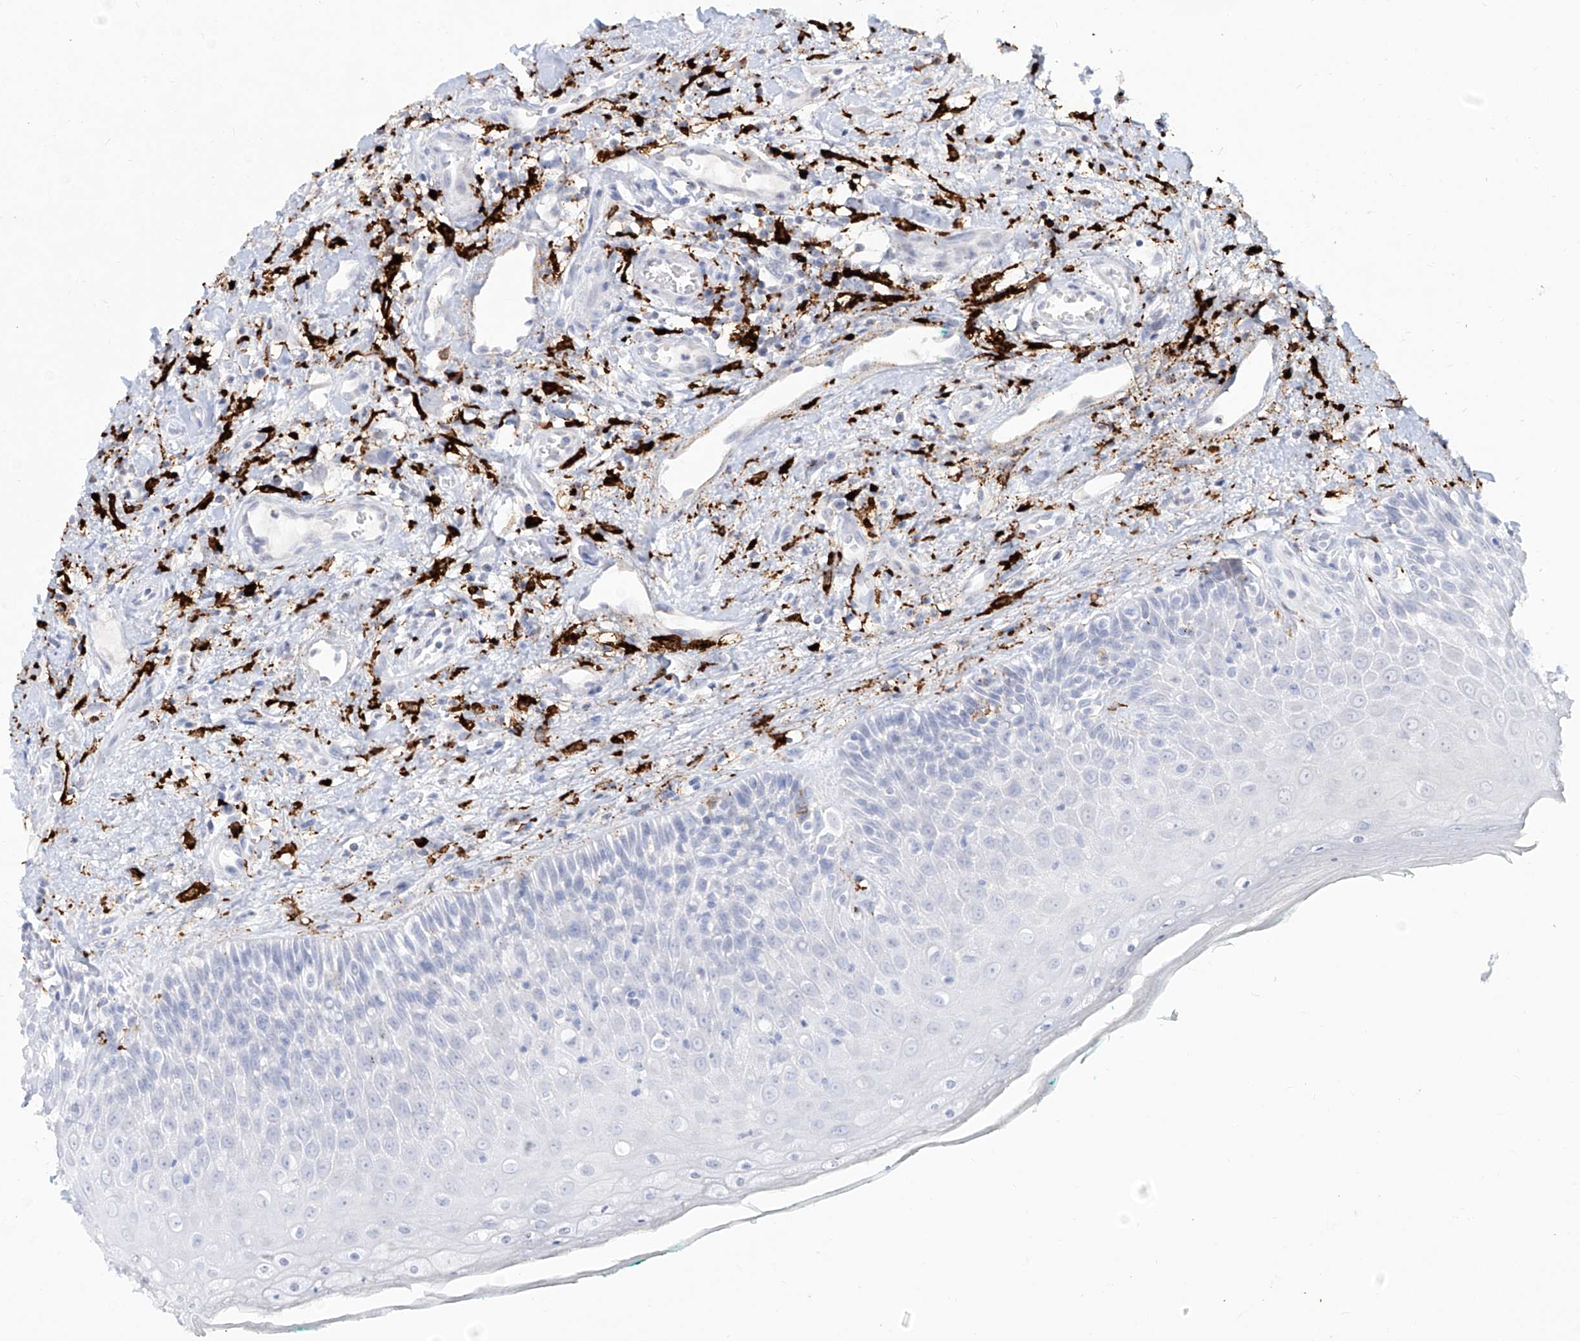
{"staining": {"intensity": "negative", "quantity": "none", "location": "none"}, "tissue": "oral mucosa", "cell_type": "Squamous epithelial cells", "image_type": "normal", "snomed": [{"axis": "morphology", "description": "Normal tissue, NOS"}, {"axis": "topography", "description": "Oral tissue"}], "caption": "Squamous epithelial cells show no significant protein staining in normal oral mucosa. Nuclei are stained in blue.", "gene": "CD209", "patient": {"sex": "female", "age": 70}}